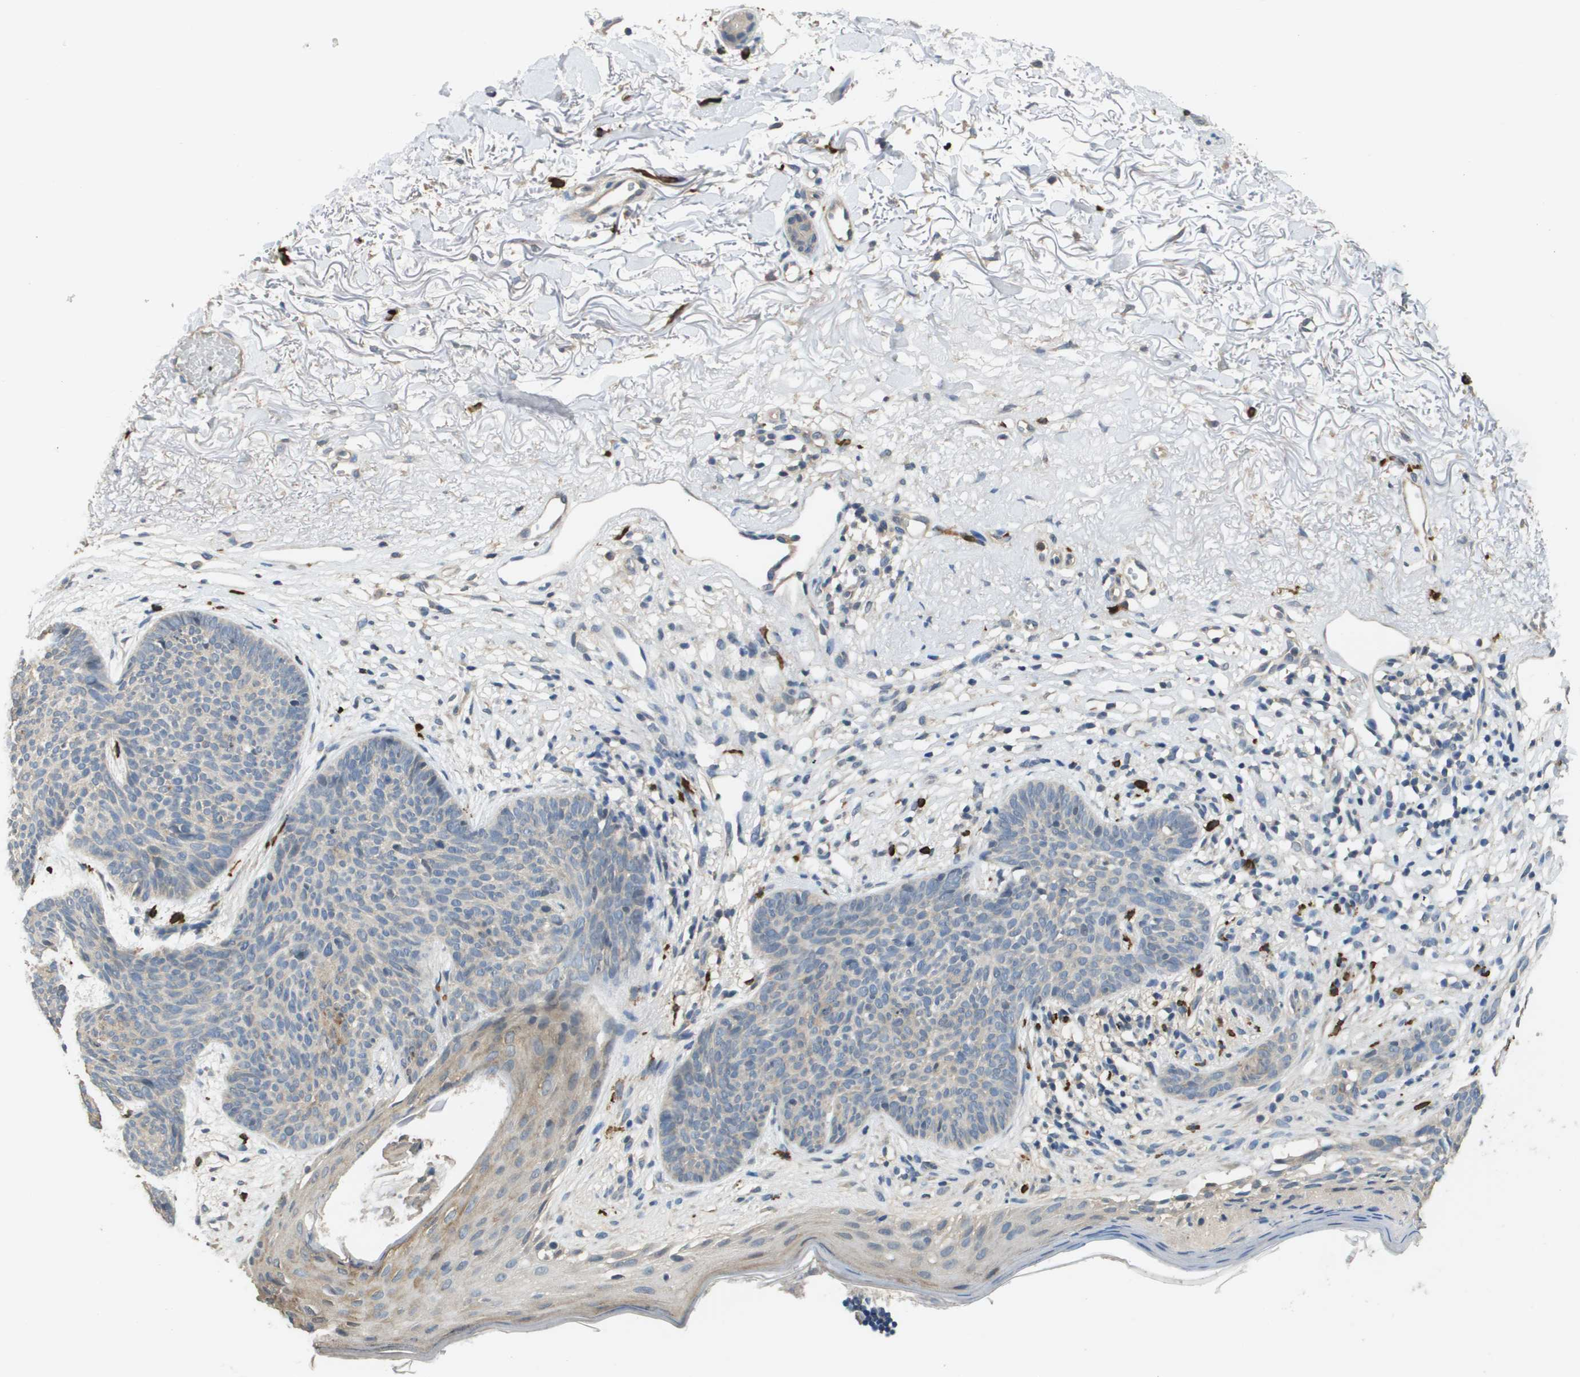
{"staining": {"intensity": "negative", "quantity": "none", "location": "none"}, "tissue": "skin cancer", "cell_type": "Tumor cells", "image_type": "cancer", "snomed": [{"axis": "morphology", "description": "Normal tissue, NOS"}, {"axis": "morphology", "description": "Basal cell carcinoma"}, {"axis": "topography", "description": "Skin"}], "caption": "Tumor cells show no significant positivity in skin cancer. (Brightfield microscopy of DAB (3,3'-diaminobenzidine) immunohistochemistry at high magnification).", "gene": "RAB27B", "patient": {"sex": "female", "age": 70}}